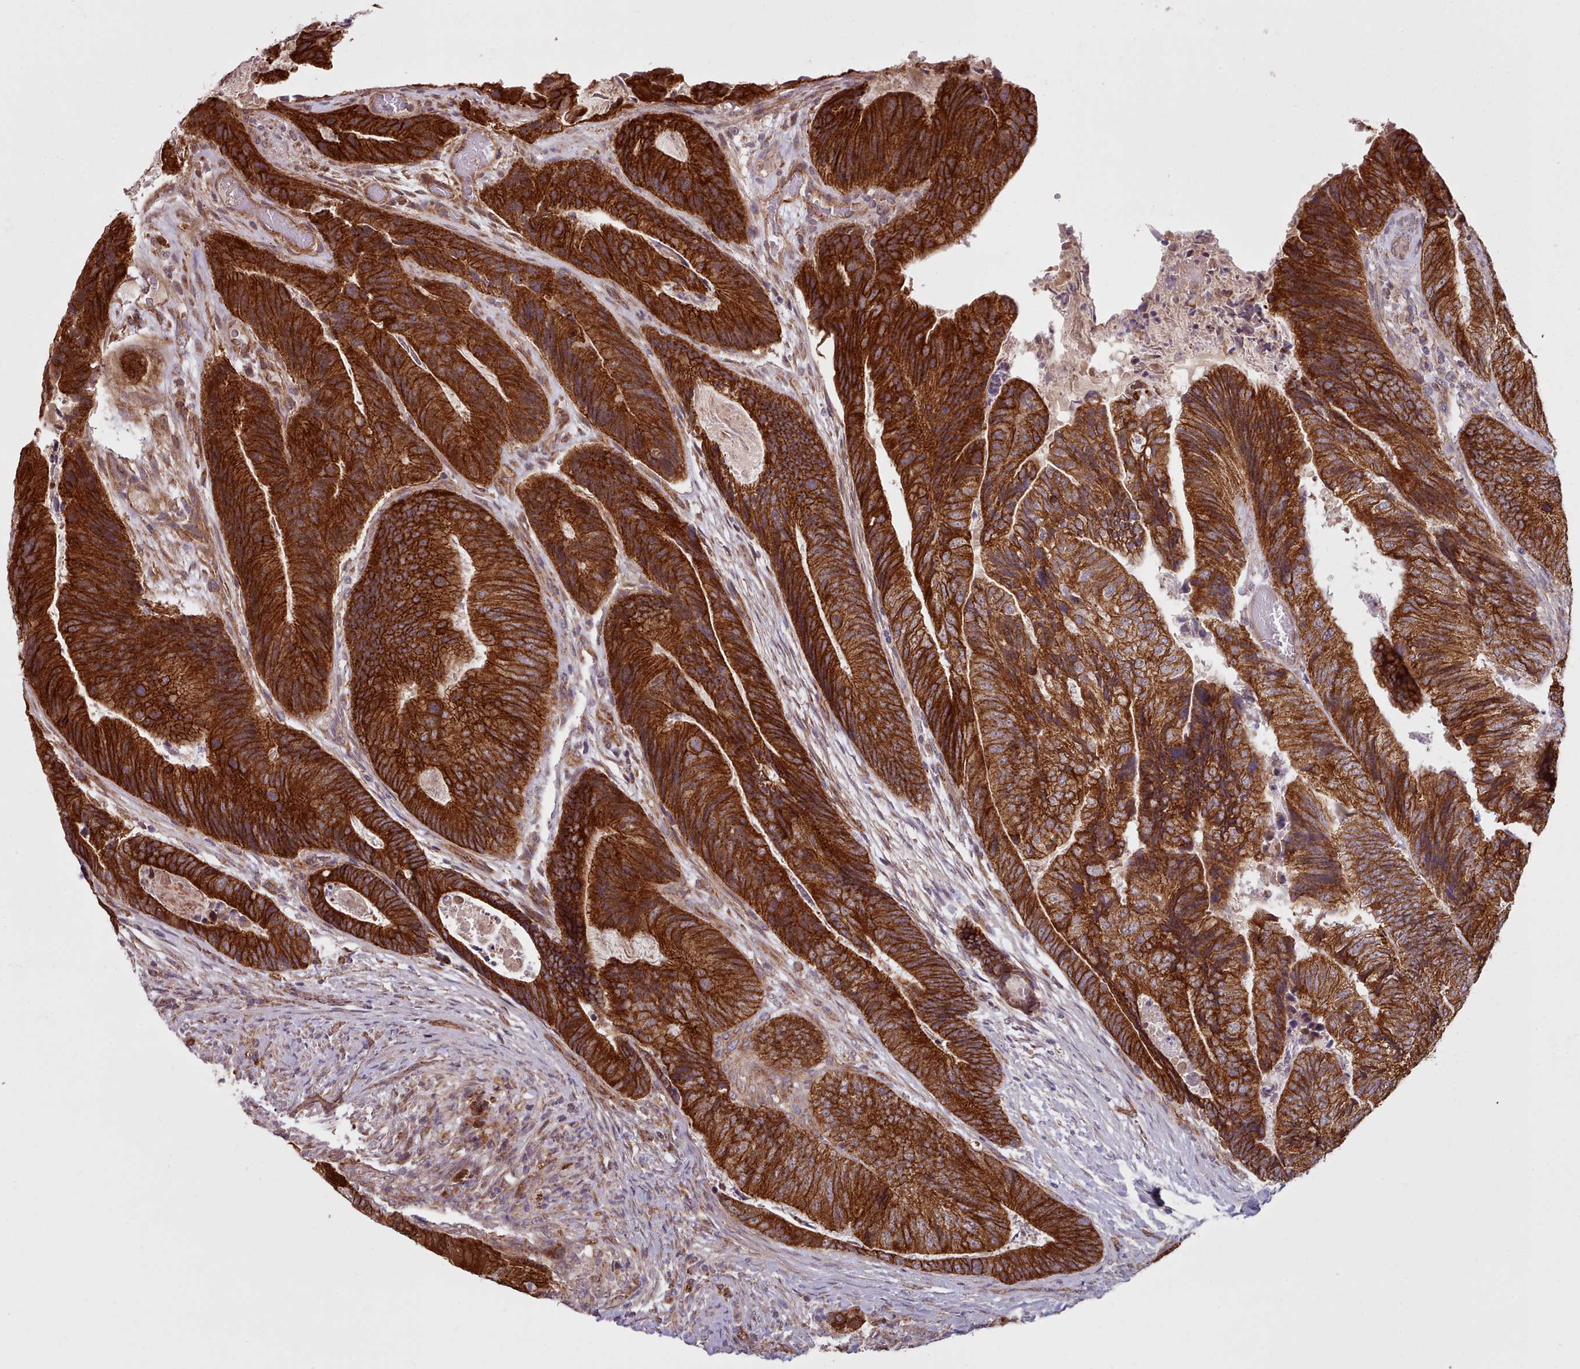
{"staining": {"intensity": "strong", "quantity": ">75%", "location": "cytoplasmic/membranous"}, "tissue": "colorectal cancer", "cell_type": "Tumor cells", "image_type": "cancer", "snomed": [{"axis": "morphology", "description": "Adenocarcinoma, NOS"}, {"axis": "topography", "description": "Colon"}], "caption": "Adenocarcinoma (colorectal) was stained to show a protein in brown. There is high levels of strong cytoplasmic/membranous staining in approximately >75% of tumor cells.", "gene": "MRPL46", "patient": {"sex": "female", "age": 67}}